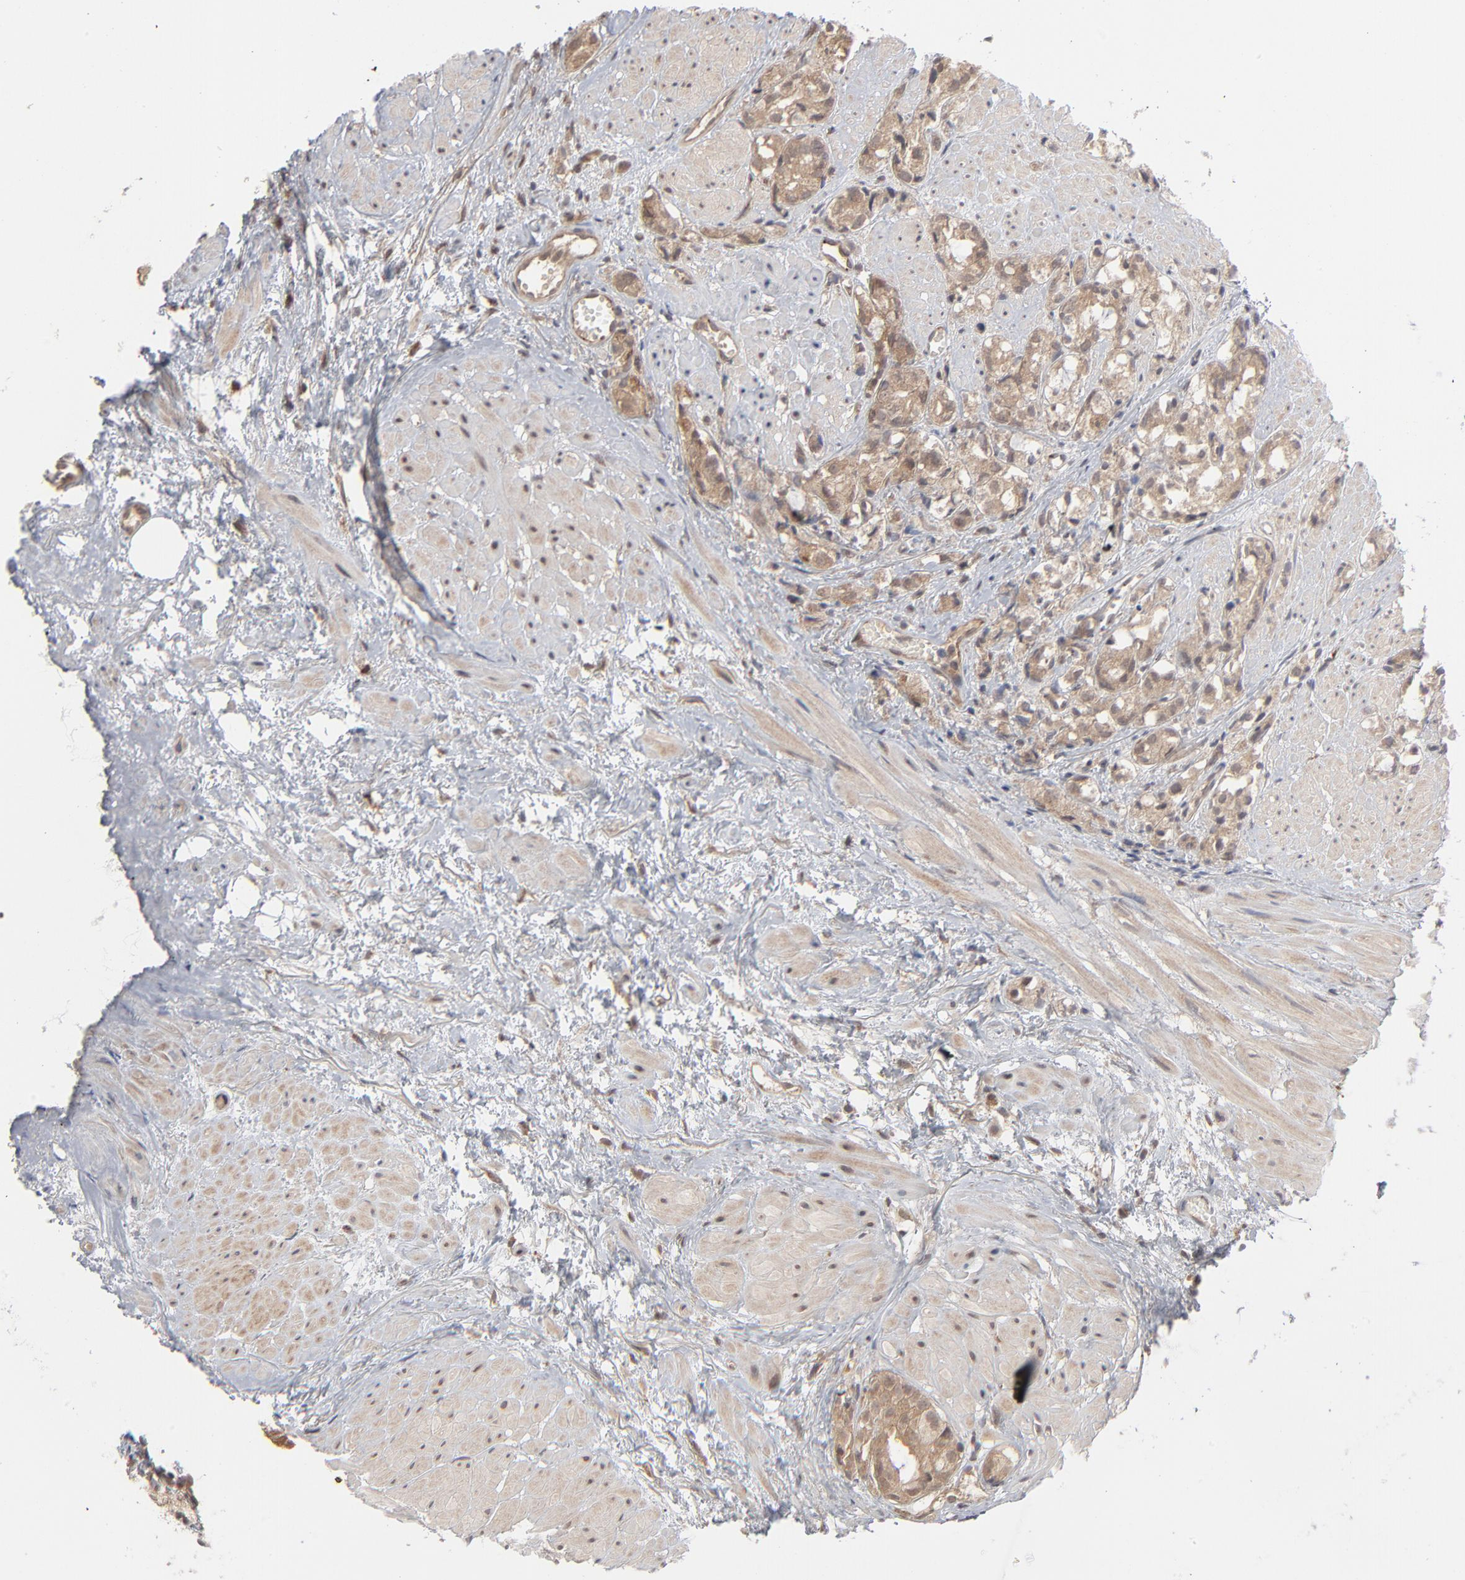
{"staining": {"intensity": "weak", "quantity": ">75%", "location": "cytoplasmic/membranous"}, "tissue": "prostate cancer", "cell_type": "Tumor cells", "image_type": "cancer", "snomed": [{"axis": "morphology", "description": "Adenocarcinoma, High grade"}, {"axis": "topography", "description": "Prostate"}], "caption": "The image shows immunohistochemical staining of prostate high-grade adenocarcinoma. There is weak cytoplasmic/membranous expression is present in about >75% of tumor cells. (DAB IHC with brightfield microscopy, high magnification).", "gene": "SCFD1", "patient": {"sex": "male", "age": 85}}